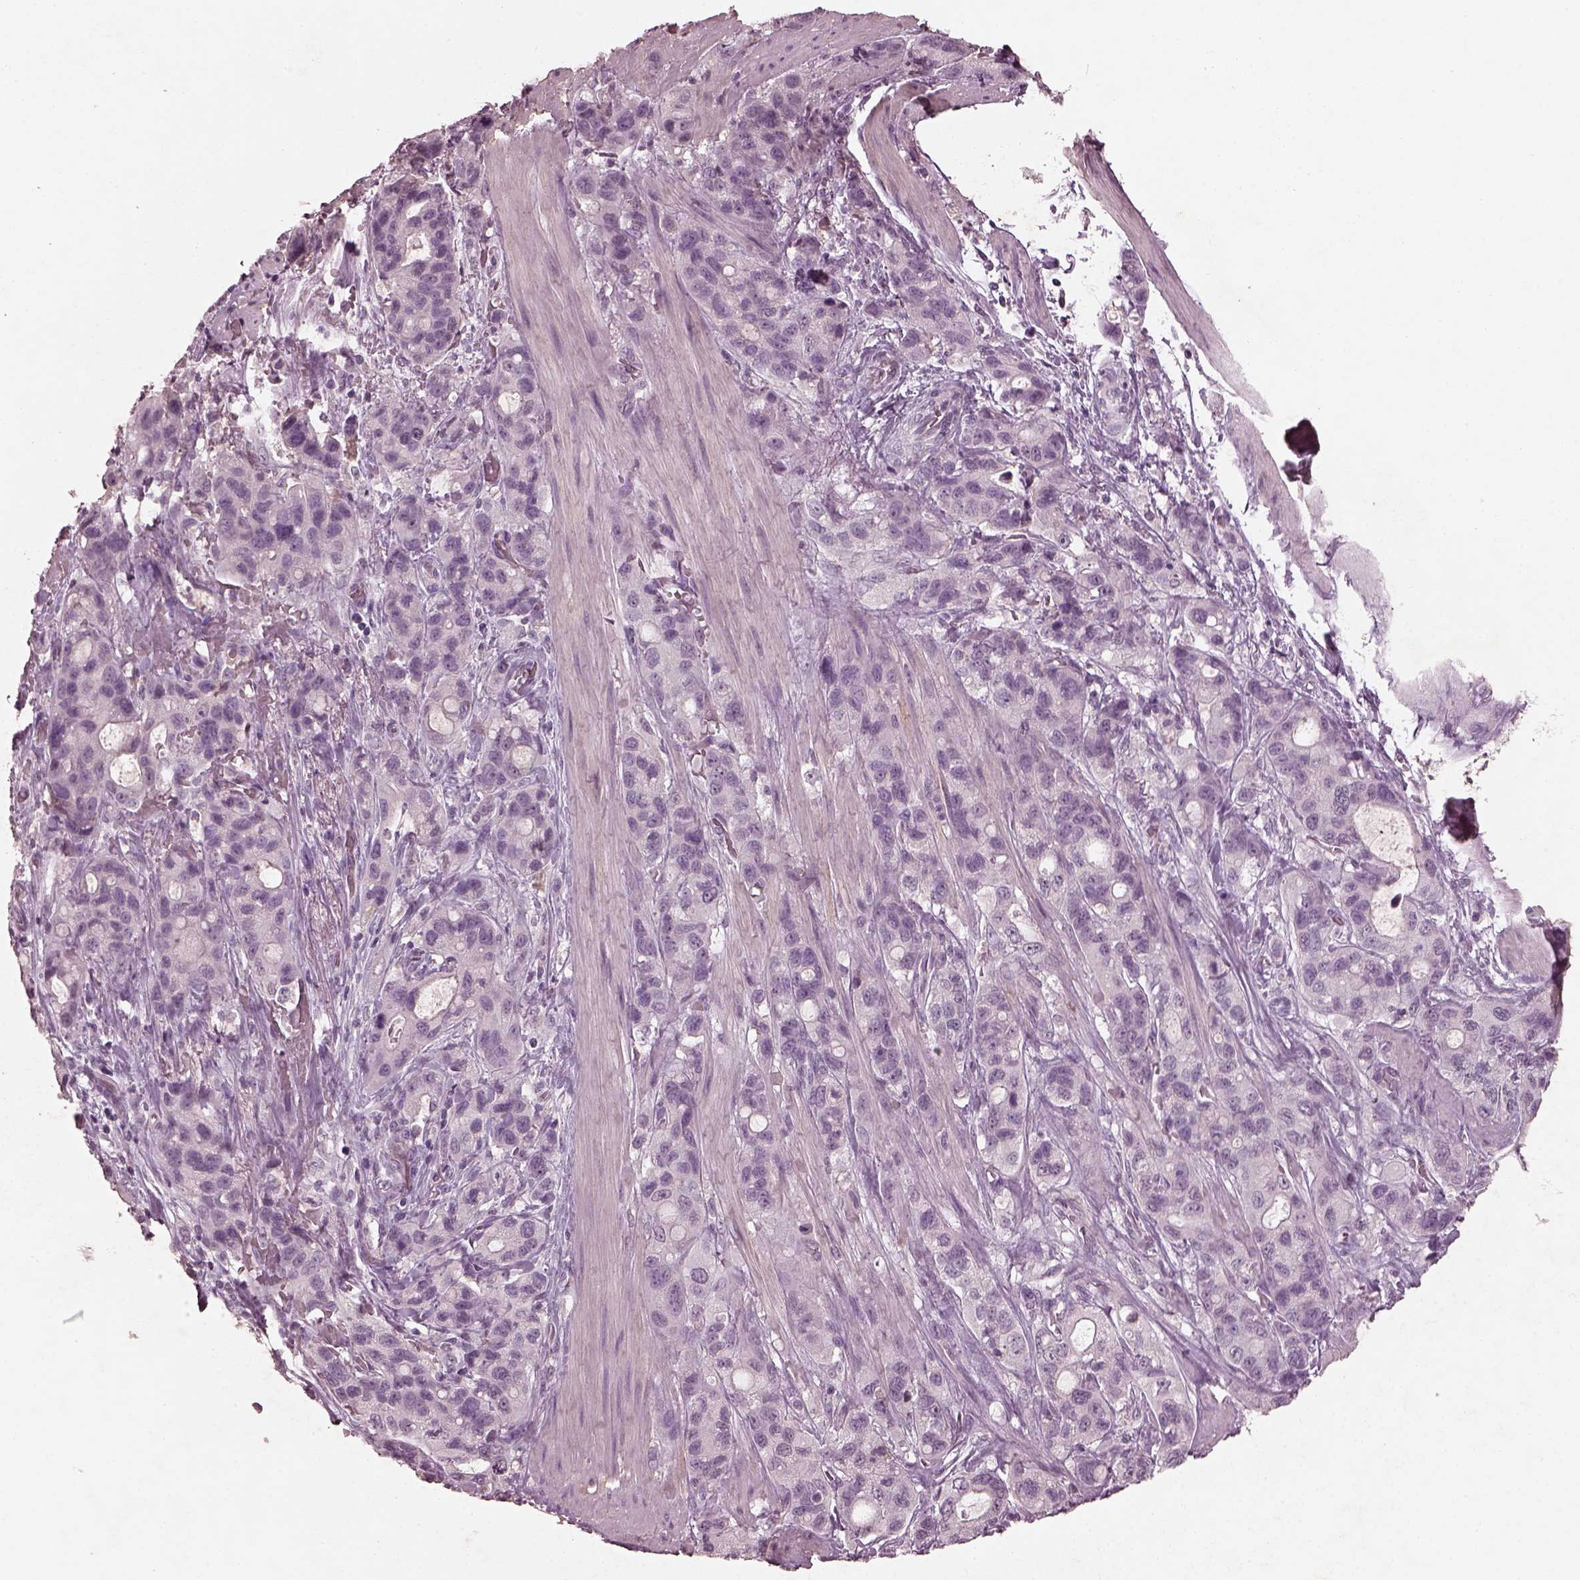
{"staining": {"intensity": "negative", "quantity": "none", "location": "none"}, "tissue": "stomach cancer", "cell_type": "Tumor cells", "image_type": "cancer", "snomed": [{"axis": "morphology", "description": "Adenocarcinoma, NOS"}, {"axis": "topography", "description": "Stomach"}], "caption": "The histopathology image exhibits no staining of tumor cells in adenocarcinoma (stomach).", "gene": "FRRS1L", "patient": {"sex": "male", "age": 63}}